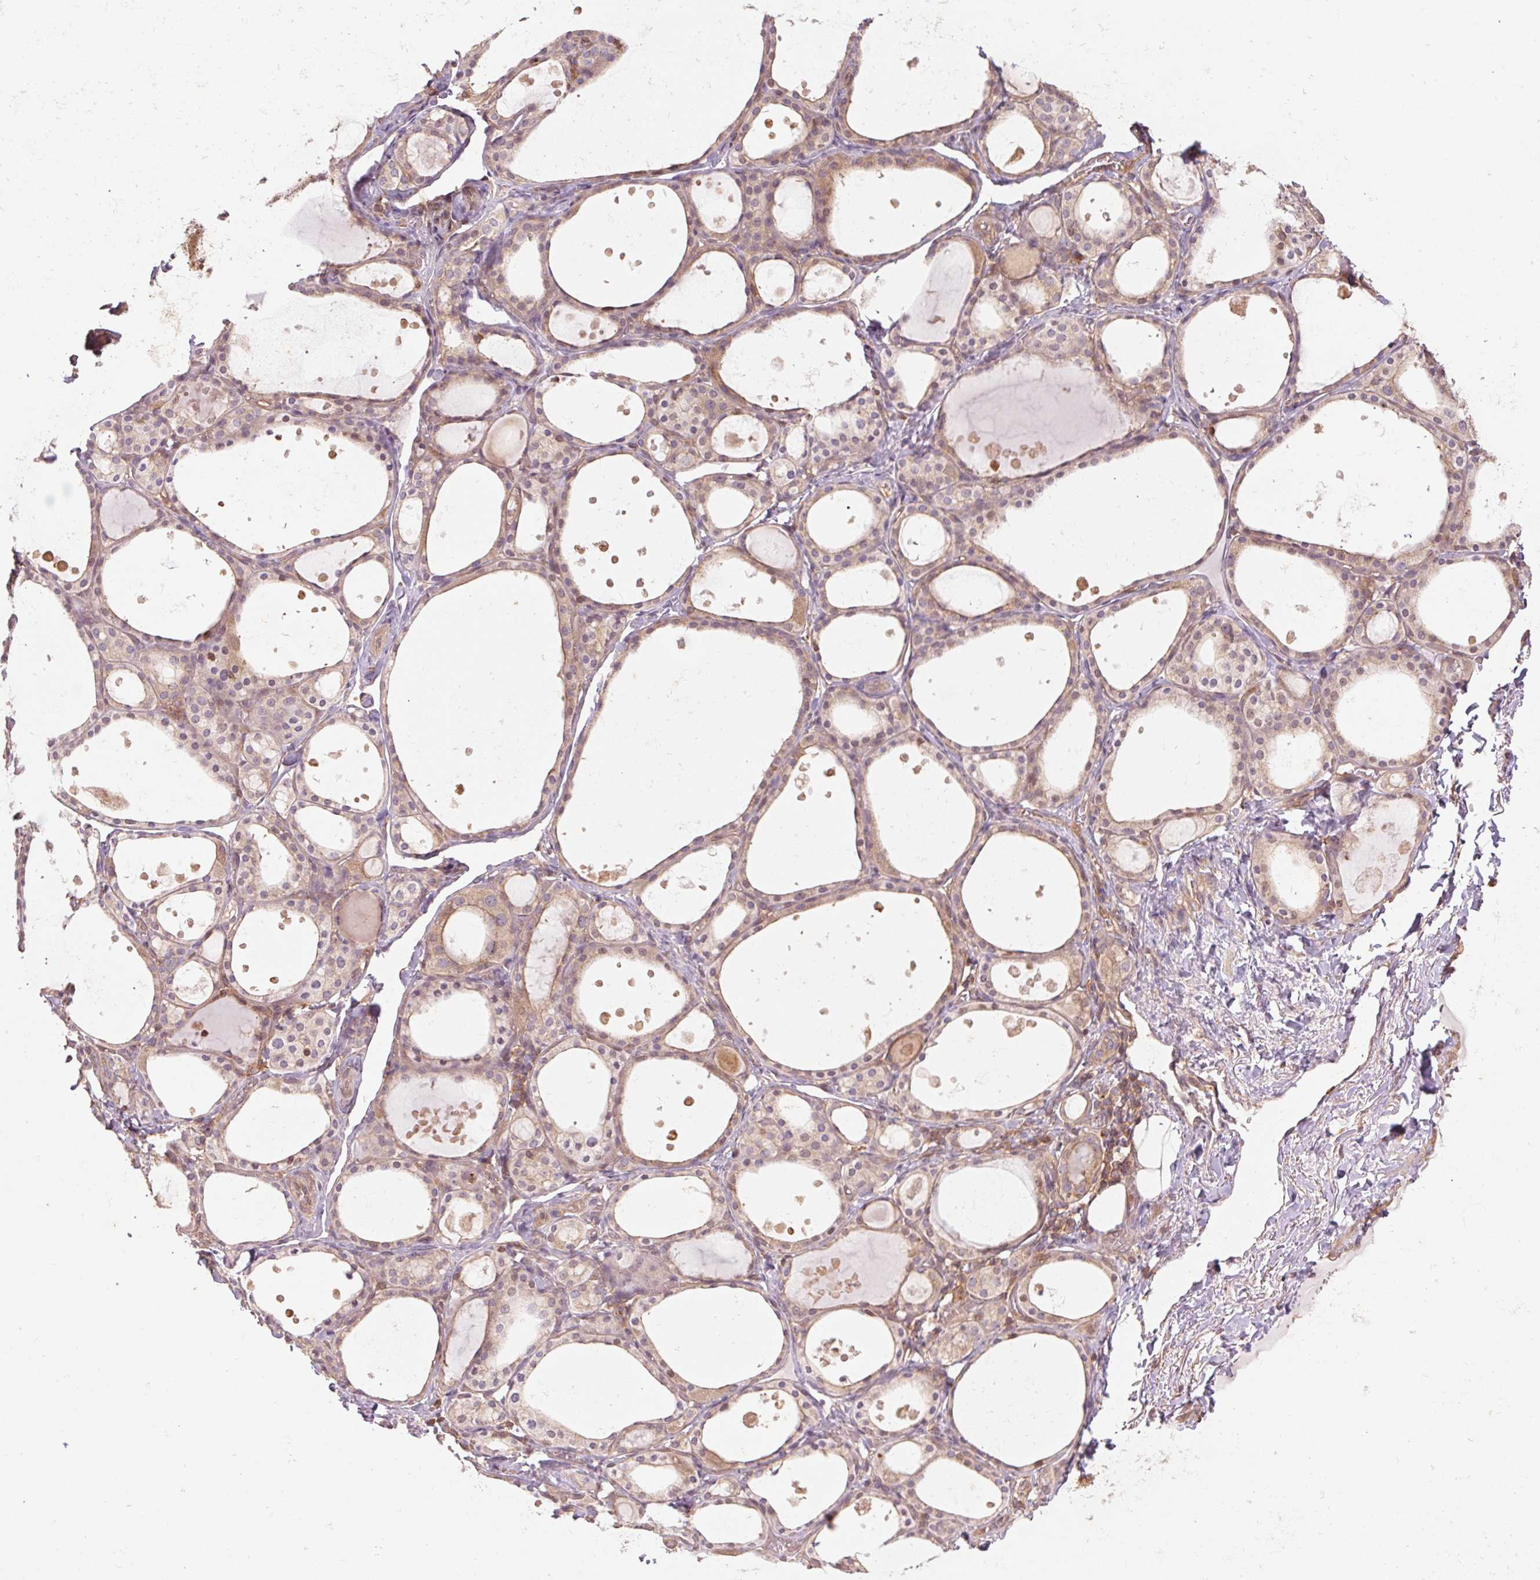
{"staining": {"intensity": "moderate", "quantity": "25%-75%", "location": "cytoplasmic/membranous"}, "tissue": "thyroid gland", "cell_type": "Glandular cells", "image_type": "normal", "snomed": [{"axis": "morphology", "description": "Normal tissue, NOS"}, {"axis": "topography", "description": "Thyroid gland"}], "caption": "About 25%-75% of glandular cells in normal human thyroid gland display moderate cytoplasmic/membranous protein positivity as visualized by brown immunohistochemical staining.", "gene": "TUBA1A", "patient": {"sex": "male", "age": 68}}